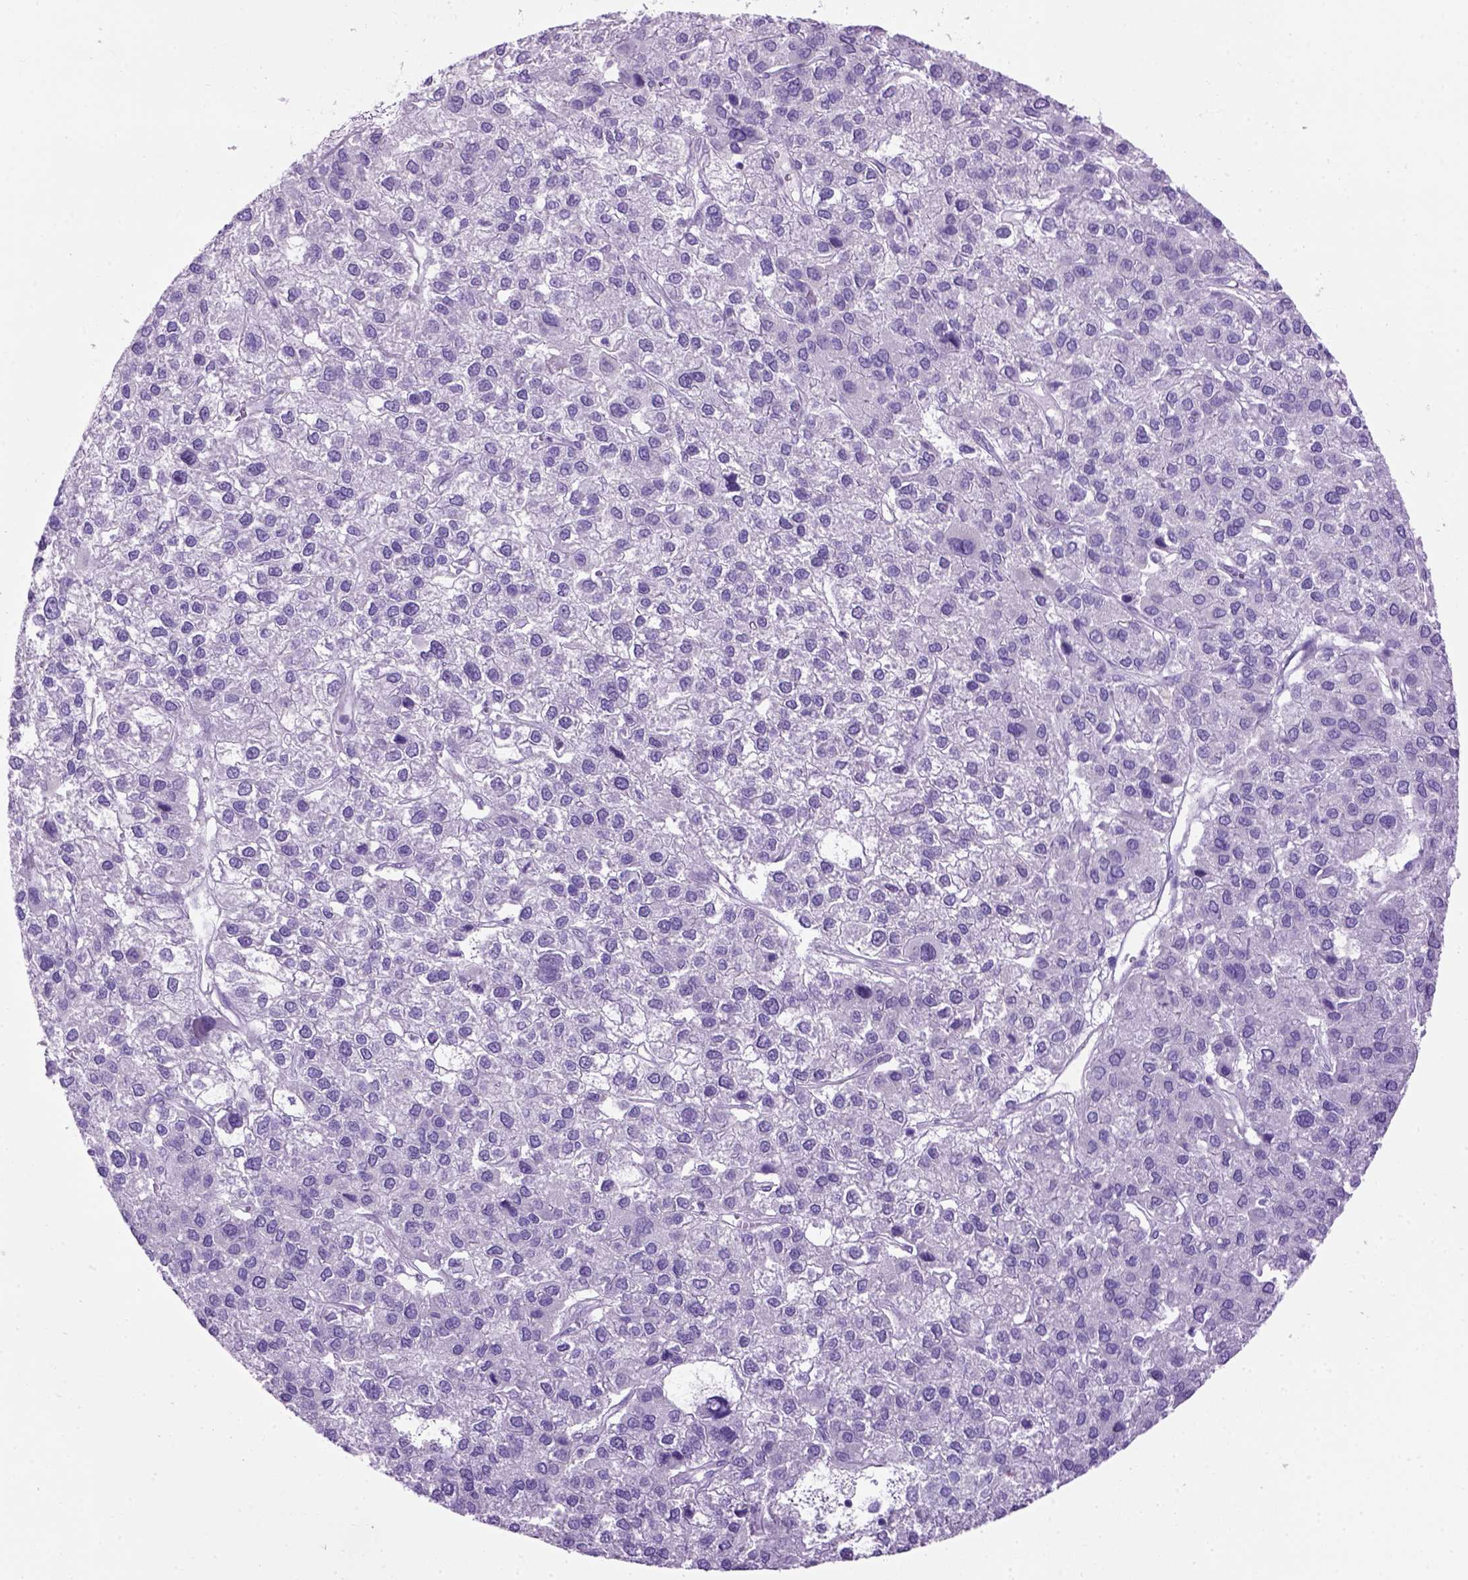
{"staining": {"intensity": "negative", "quantity": "none", "location": "none"}, "tissue": "liver cancer", "cell_type": "Tumor cells", "image_type": "cancer", "snomed": [{"axis": "morphology", "description": "Carcinoma, Hepatocellular, NOS"}, {"axis": "topography", "description": "Liver"}], "caption": "Micrograph shows no significant protein positivity in tumor cells of hepatocellular carcinoma (liver). (DAB IHC visualized using brightfield microscopy, high magnification).", "gene": "GABRB2", "patient": {"sex": "female", "age": 41}}